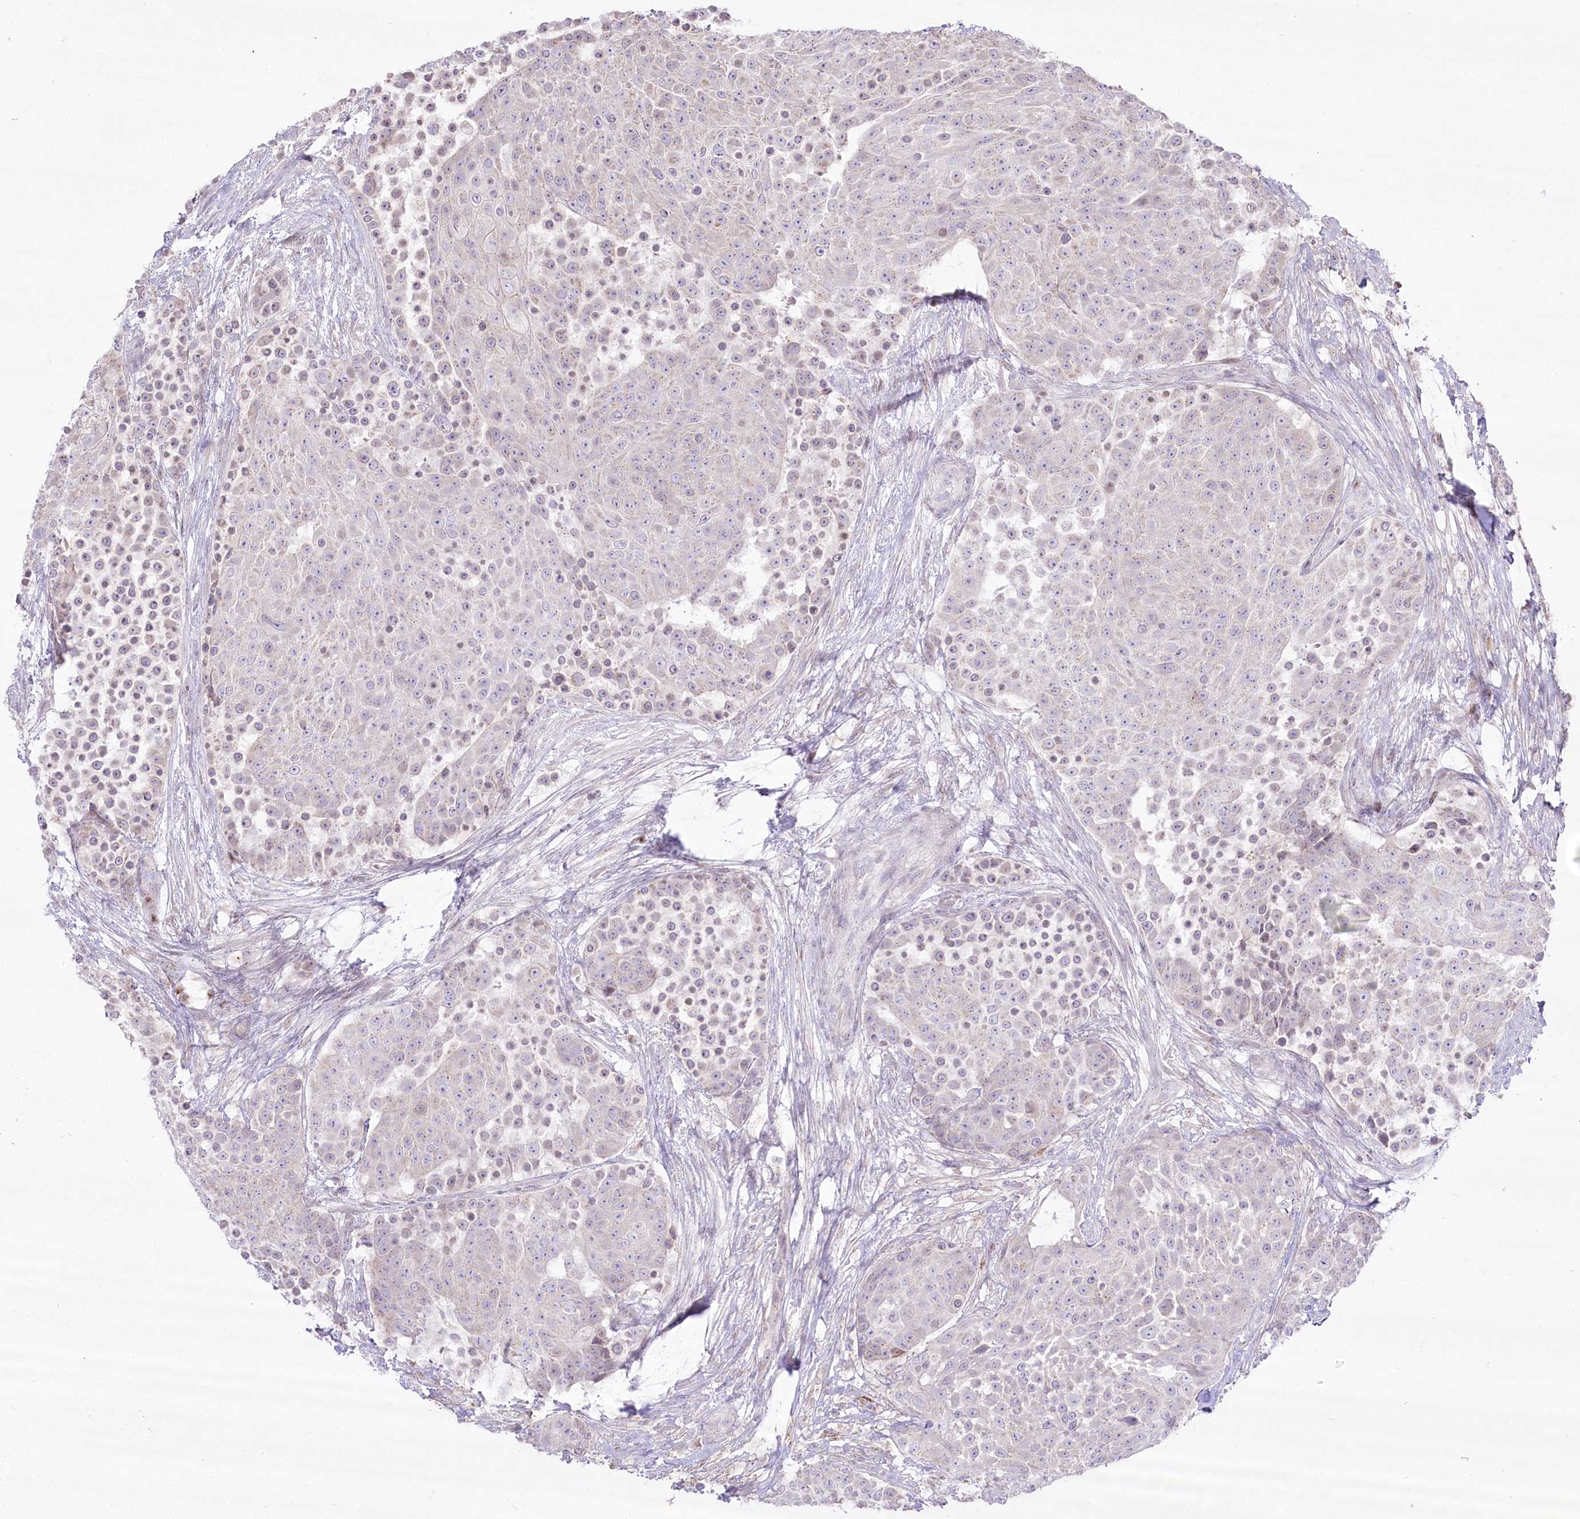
{"staining": {"intensity": "negative", "quantity": "none", "location": "none"}, "tissue": "urothelial cancer", "cell_type": "Tumor cells", "image_type": "cancer", "snomed": [{"axis": "morphology", "description": "Urothelial carcinoma, High grade"}, {"axis": "topography", "description": "Urinary bladder"}], "caption": "Protein analysis of urothelial cancer demonstrates no significant positivity in tumor cells. Nuclei are stained in blue.", "gene": "CEP164", "patient": {"sex": "female", "age": 63}}